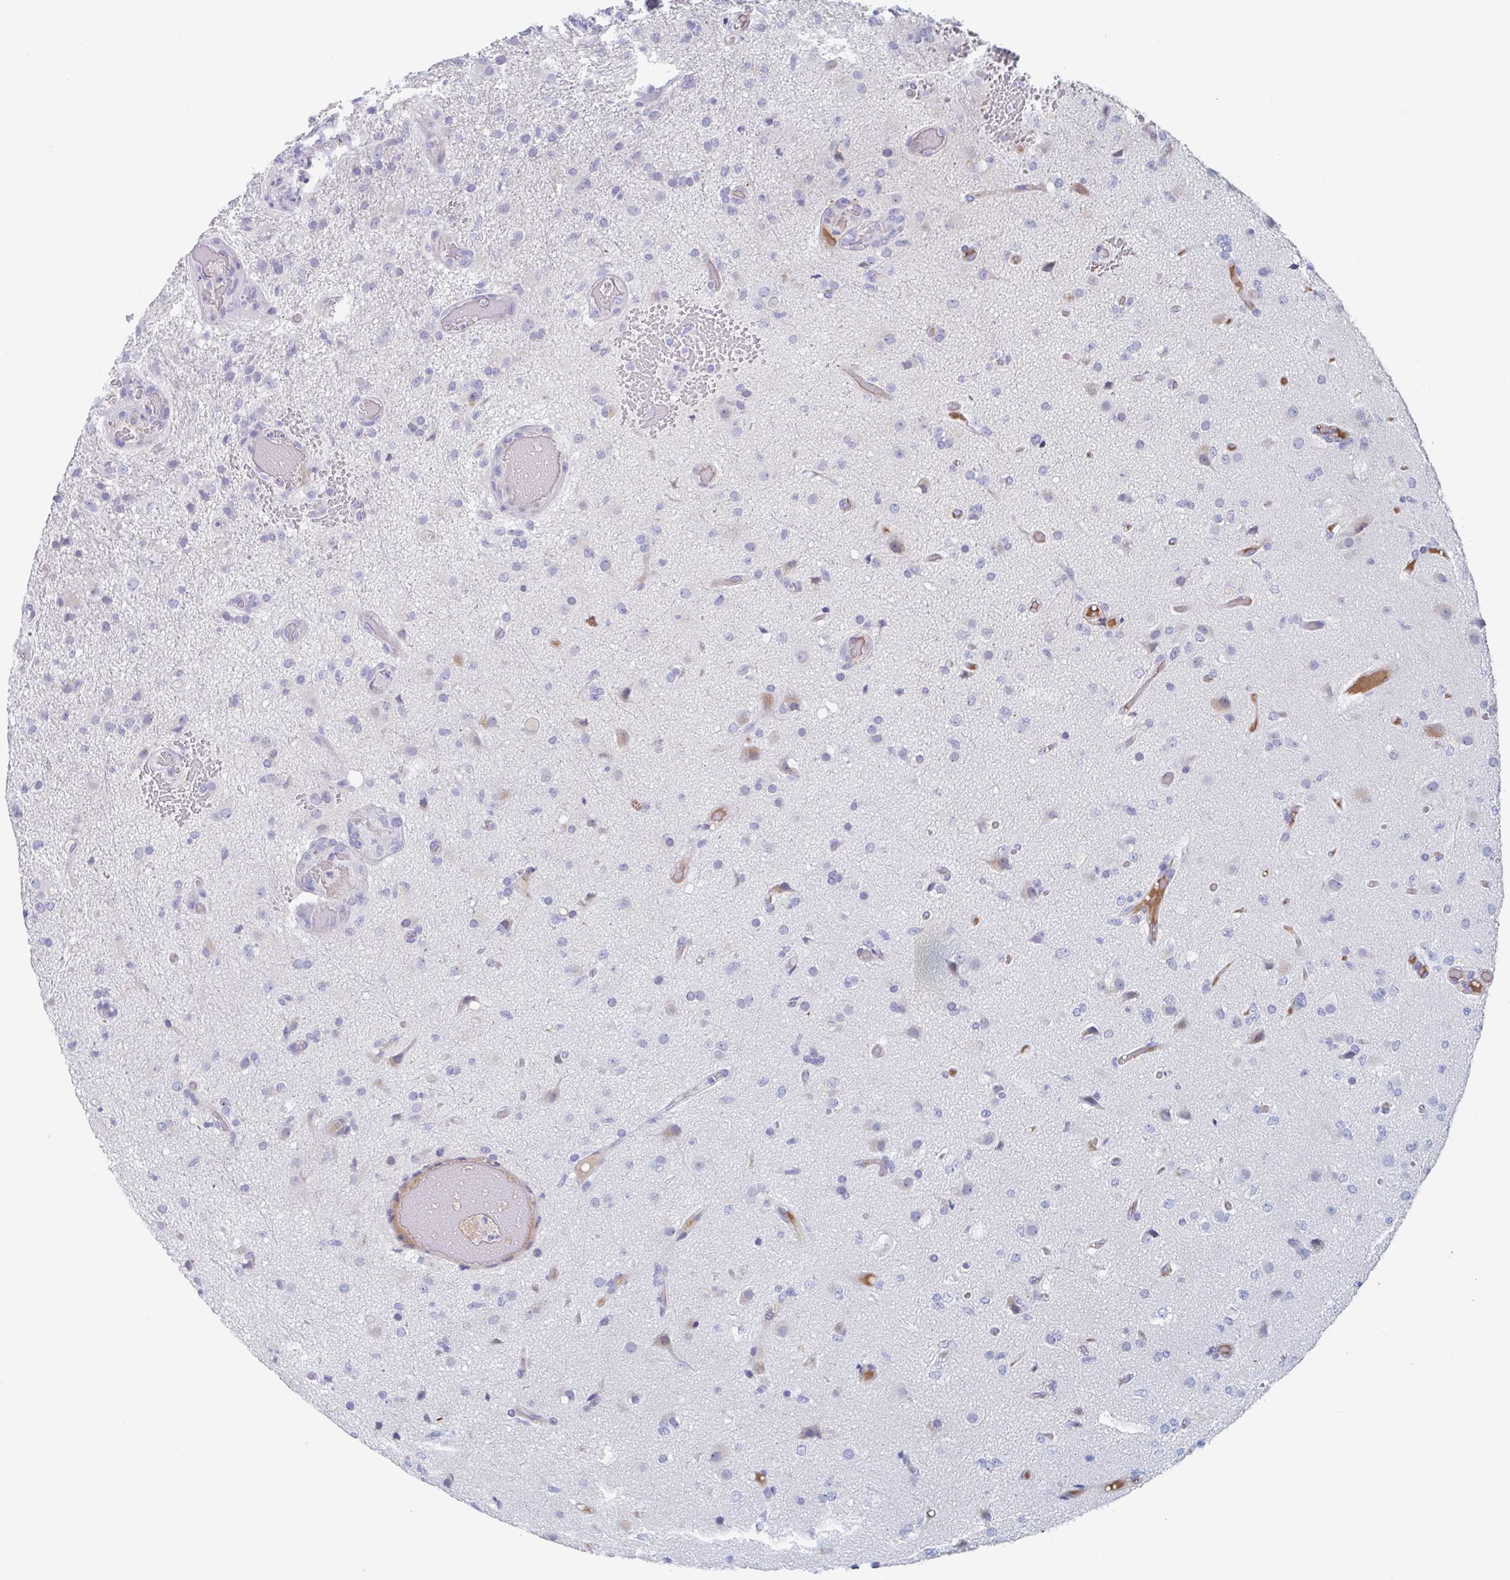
{"staining": {"intensity": "negative", "quantity": "none", "location": "none"}, "tissue": "glioma", "cell_type": "Tumor cells", "image_type": "cancer", "snomed": [{"axis": "morphology", "description": "Glioma, malignant, High grade"}, {"axis": "topography", "description": "Brain"}], "caption": "Tumor cells show no significant protein staining in malignant high-grade glioma.", "gene": "NT5C3B", "patient": {"sex": "female", "age": 74}}